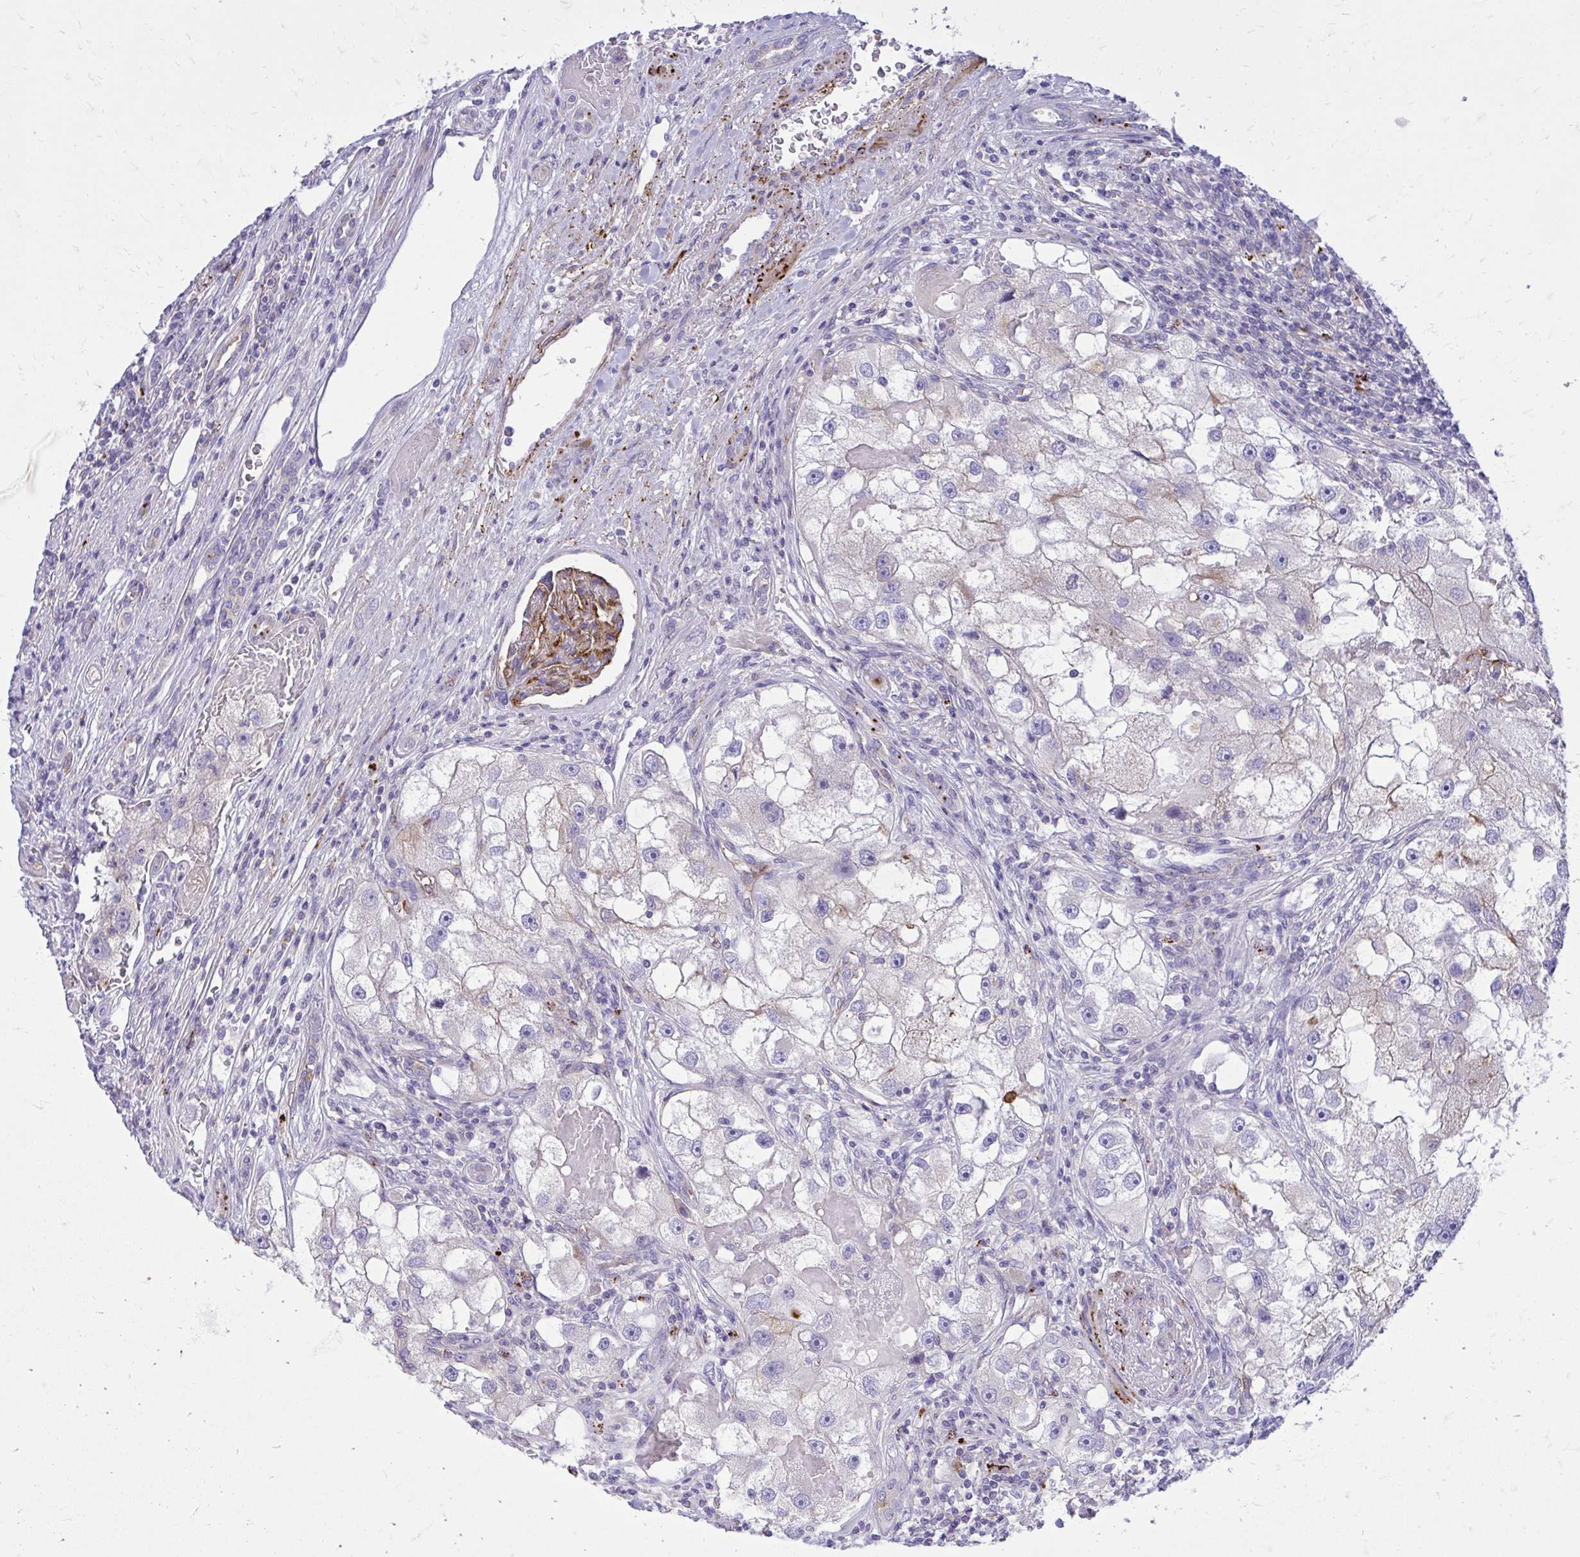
{"staining": {"intensity": "weak", "quantity": "<25%", "location": "cytoplasmic/membranous"}, "tissue": "renal cancer", "cell_type": "Tumor cells", "image_type": "cancer", "snomed": [{"axis": "morphology", "description": "Adenocarcinoma, NOS"}, {"axis": "topography", "description": "Kidney"}], "caption": "An IHC micrograph of renal cancer (adenocarcinoma) is shown. There is no staining in tumor cells of renal cancer (adenocarcinoma).", "gene": "TP53I11", "patient": {"sex": "male", "age": 63}}